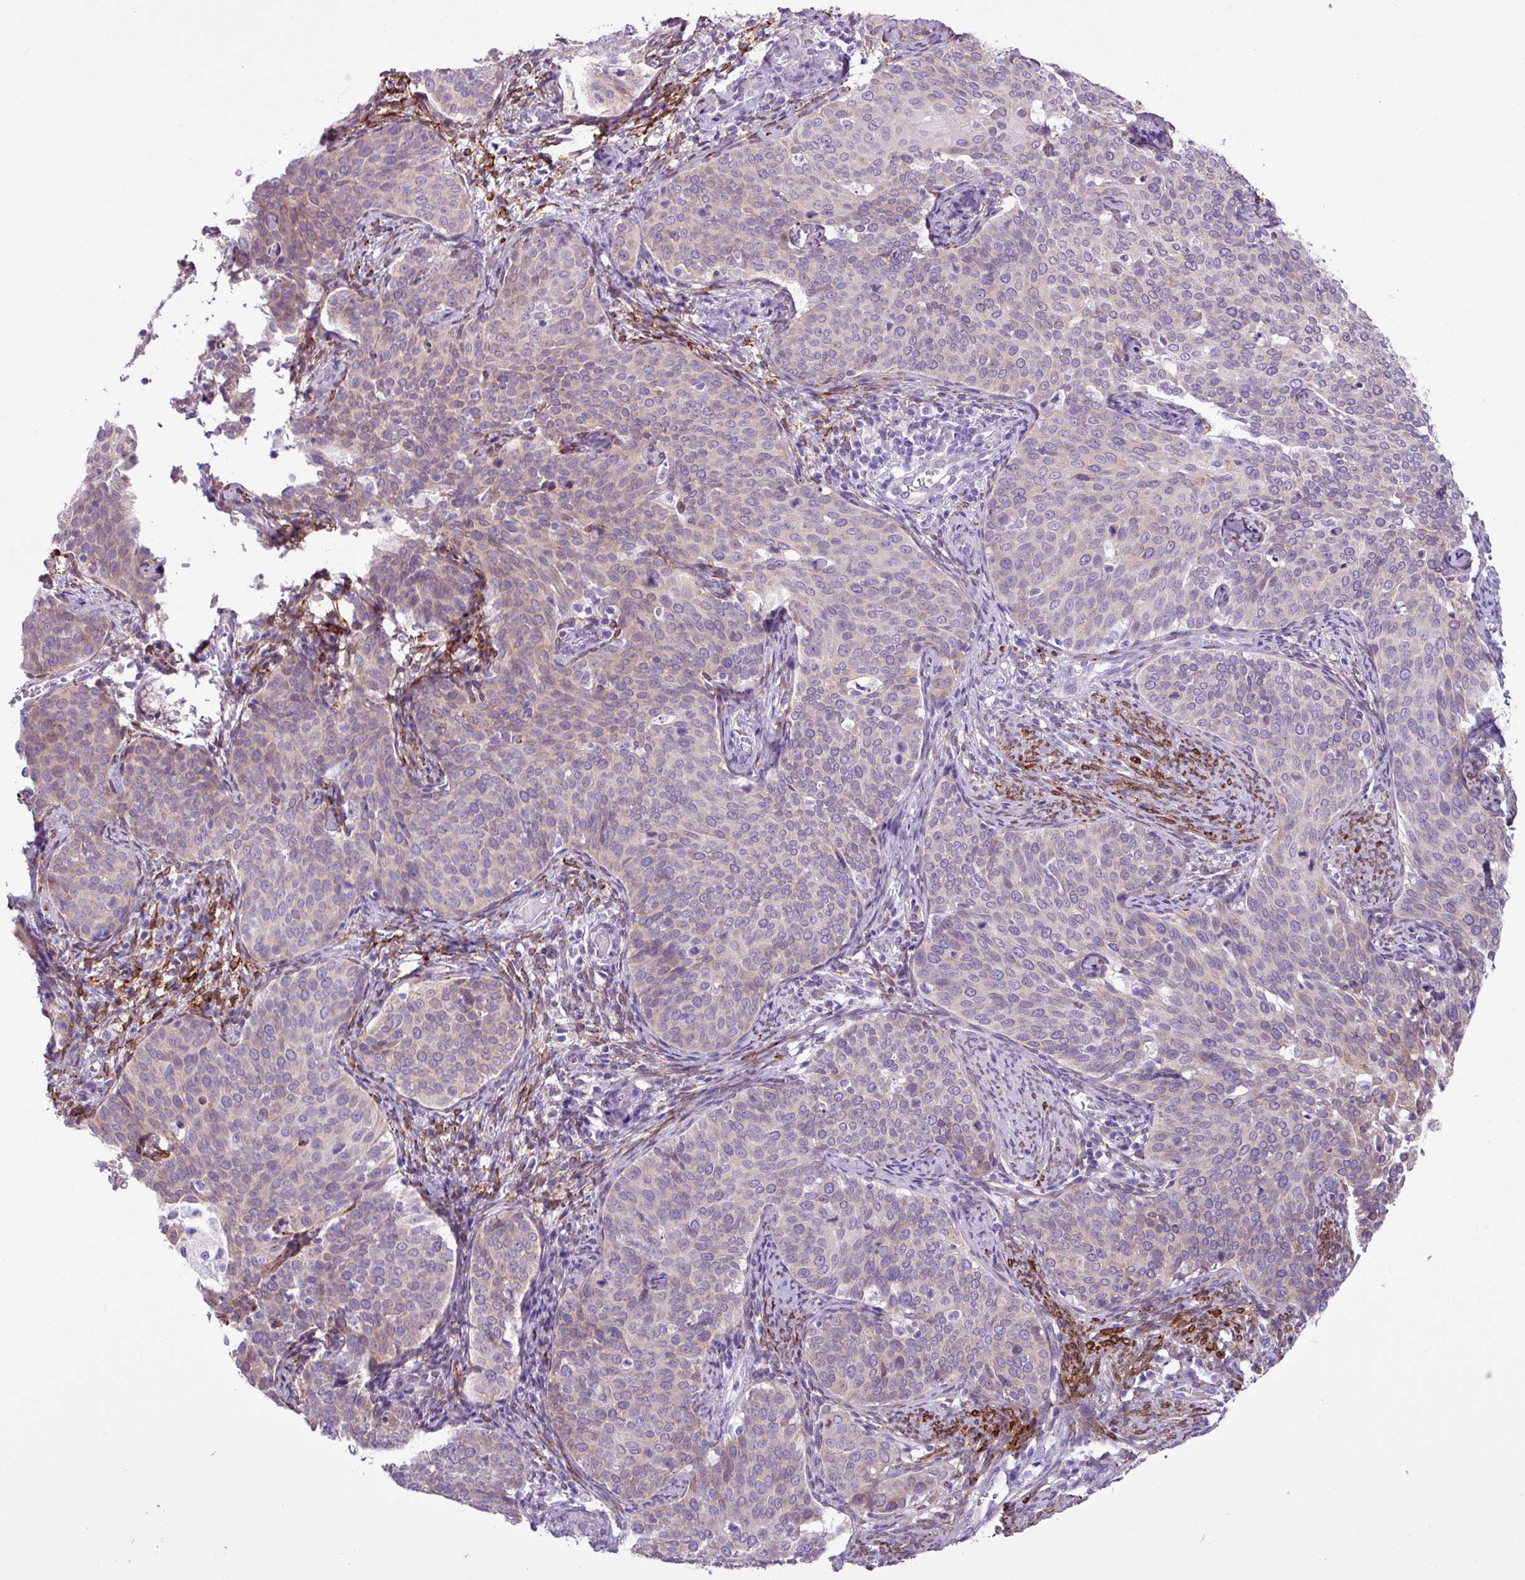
{"staining": {"intensity": "weak", "quantity": "25%-75%", "location": "cytoplasmic/membranous"}, "tissue": "cervical cancer", "cell_type": "Tumor cells", "image_type": "cancer", "snomed": [{"axis": "morphology", "description": "Squamous cell carcinoma, NOS"}, {"axis": "topography", "description": "Cervix"}], "caption": "Tumor cells reveal low levels of weak cytoplasmic/membranous expression in approximately 25%-75% of cells in cervical cancer.", "gene": "SLC38A1", "patient": {"sex": "female", "age": 44}}